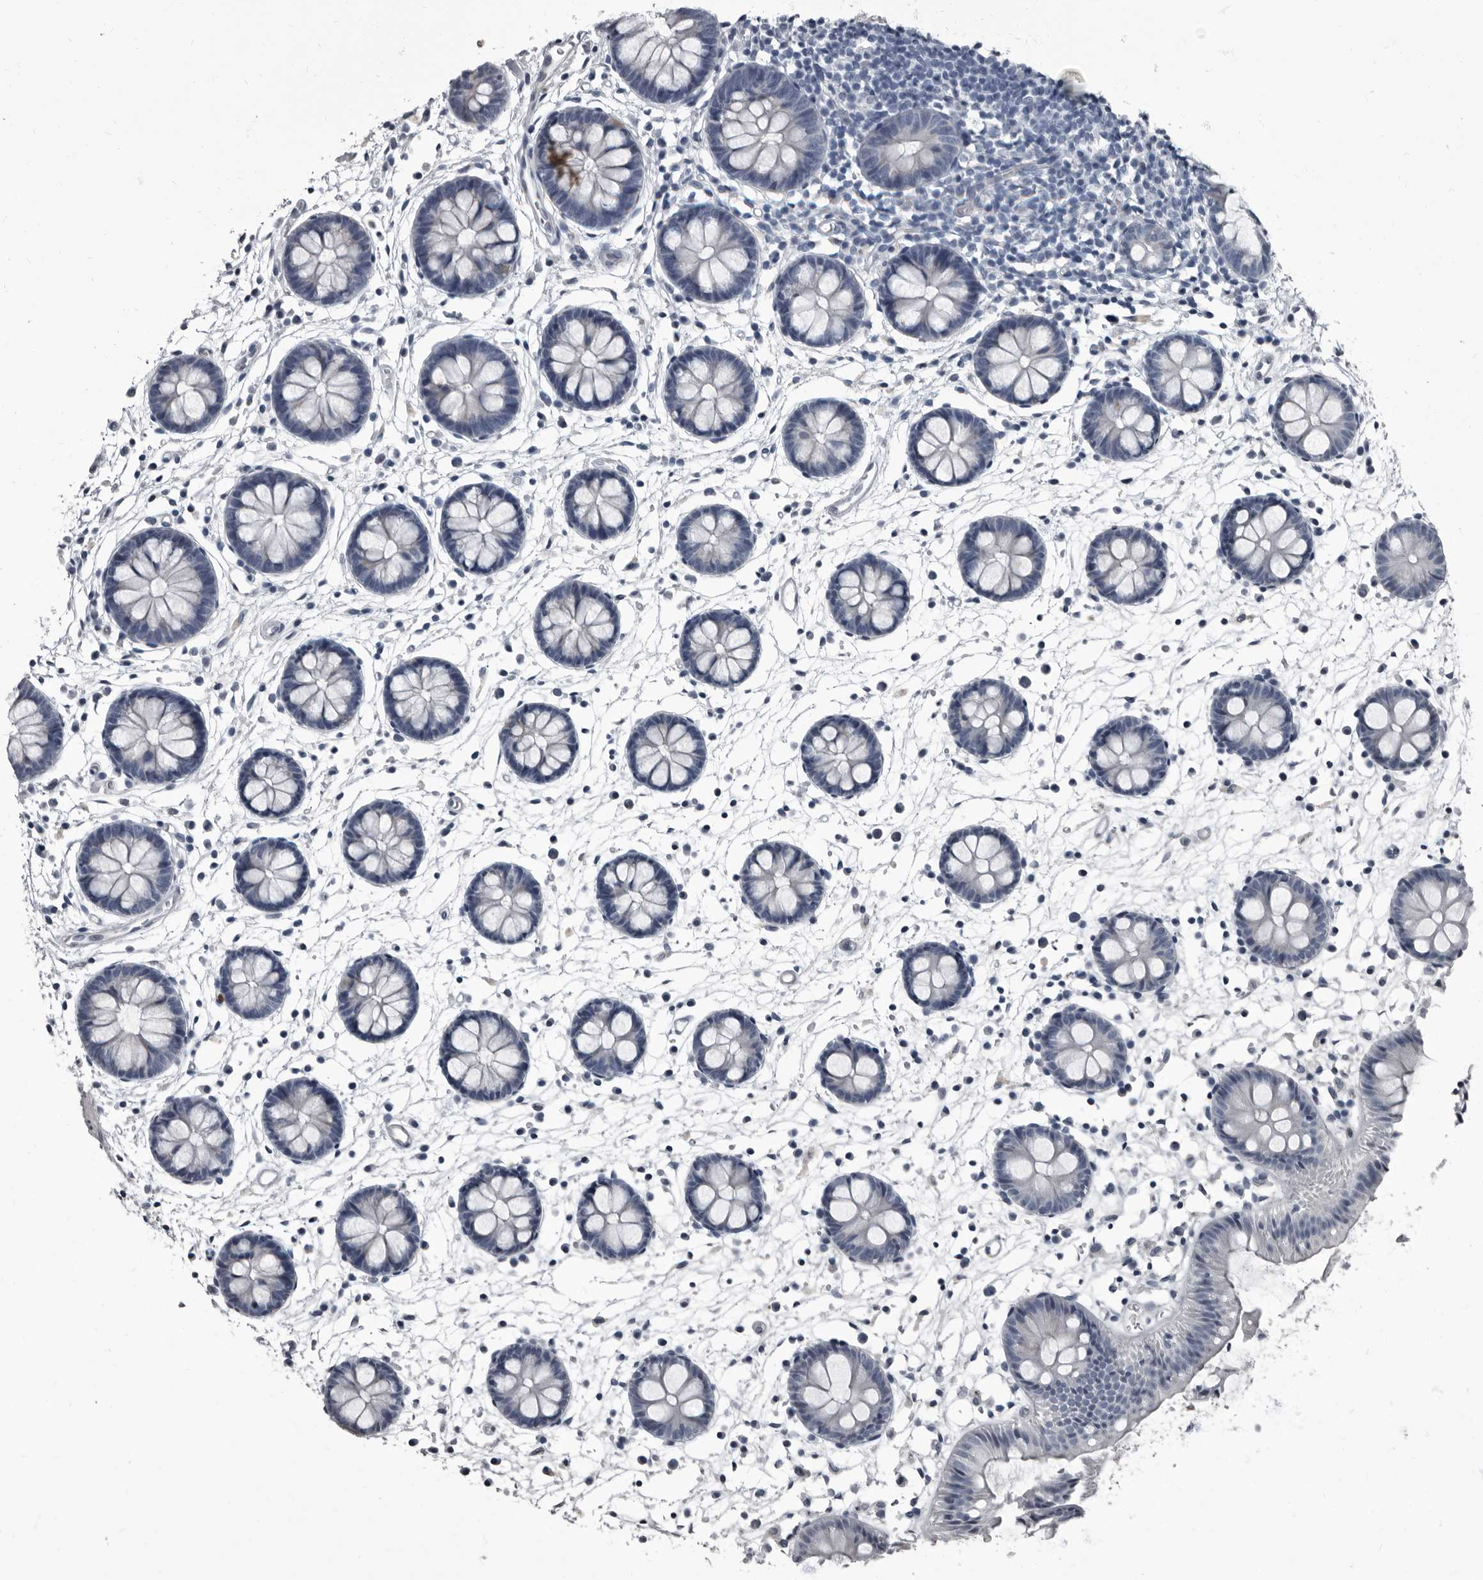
{"staining": {"intensity": "negative", "quantity": "none", "location": "none"}, "tissue": "colon", "cell_type": "Endothelial cells", "image_type": "normal", "snomed": [{"axis": "morphology", "description": "Normal tissue, NOS"}, {"axis": "topography", "description": "Colon"}], "caption": "Image shows no significant protein positivity in endothelial cells of normal colon. The staining was performed using DAB to visualize the protein expression in brown, while the nuclei were stained in blue with hematoxylin (Magnification: 20x).", "gene": "TPD52L1", "patient": {"sex": "male", "age": 56}}